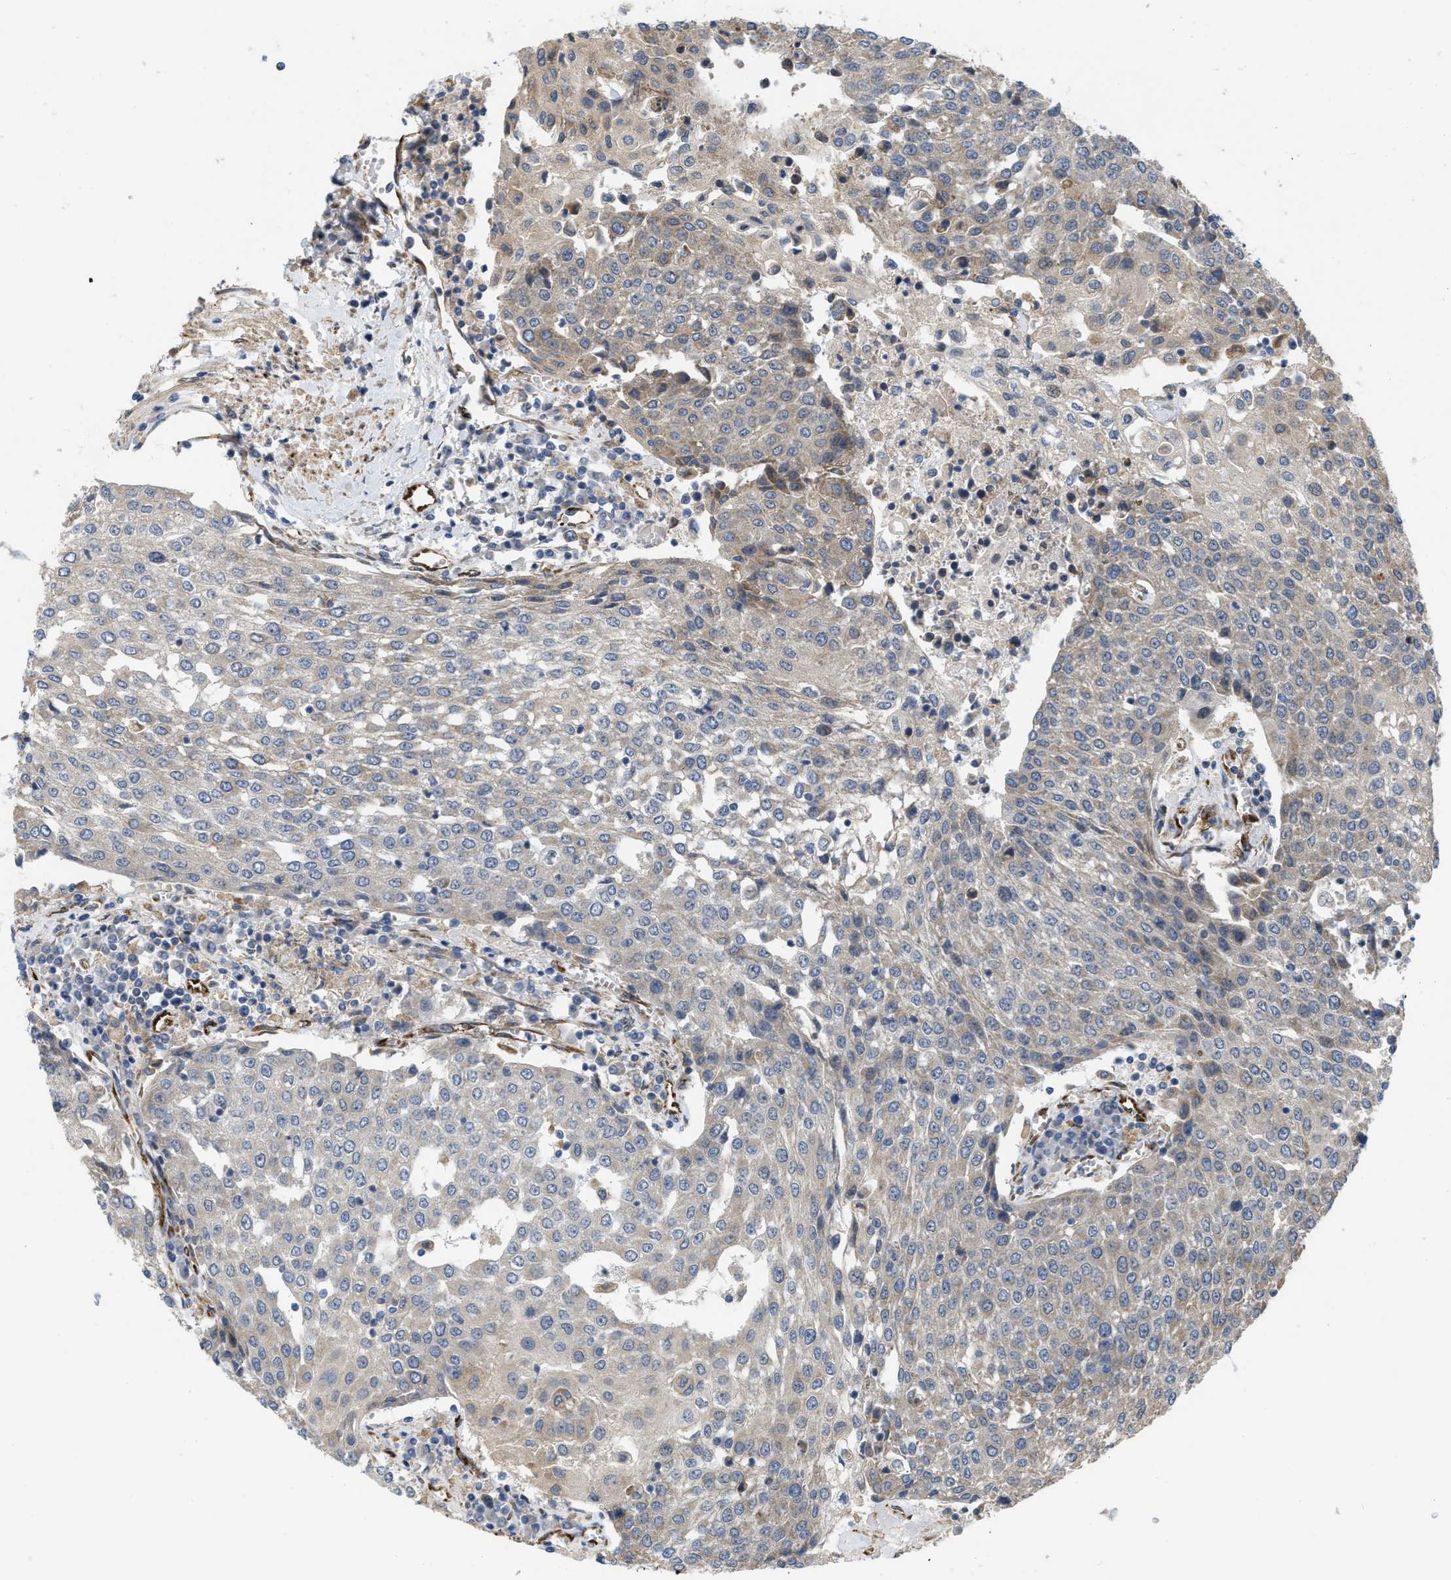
{"staining": {"intensity": "weak", "quantity": "<25%", "location": "cytoplasmic/membranous"}, "tissue": "urothelial cancer", "cell_type": "Tumor cells", "image_type": "cancer", "snomed": [{"axis": "morphology", "description": "Urothelial carcinoma, High grade"}, {"axis": "topography", "description": "Urinary bladder"}], "caption": "A histopathology image of urothelial cancer stained for a protein demonstrates no brown staining in tumor cells.", "gene": "EOGT", "patient": {"sex": "female", "age": 85}}